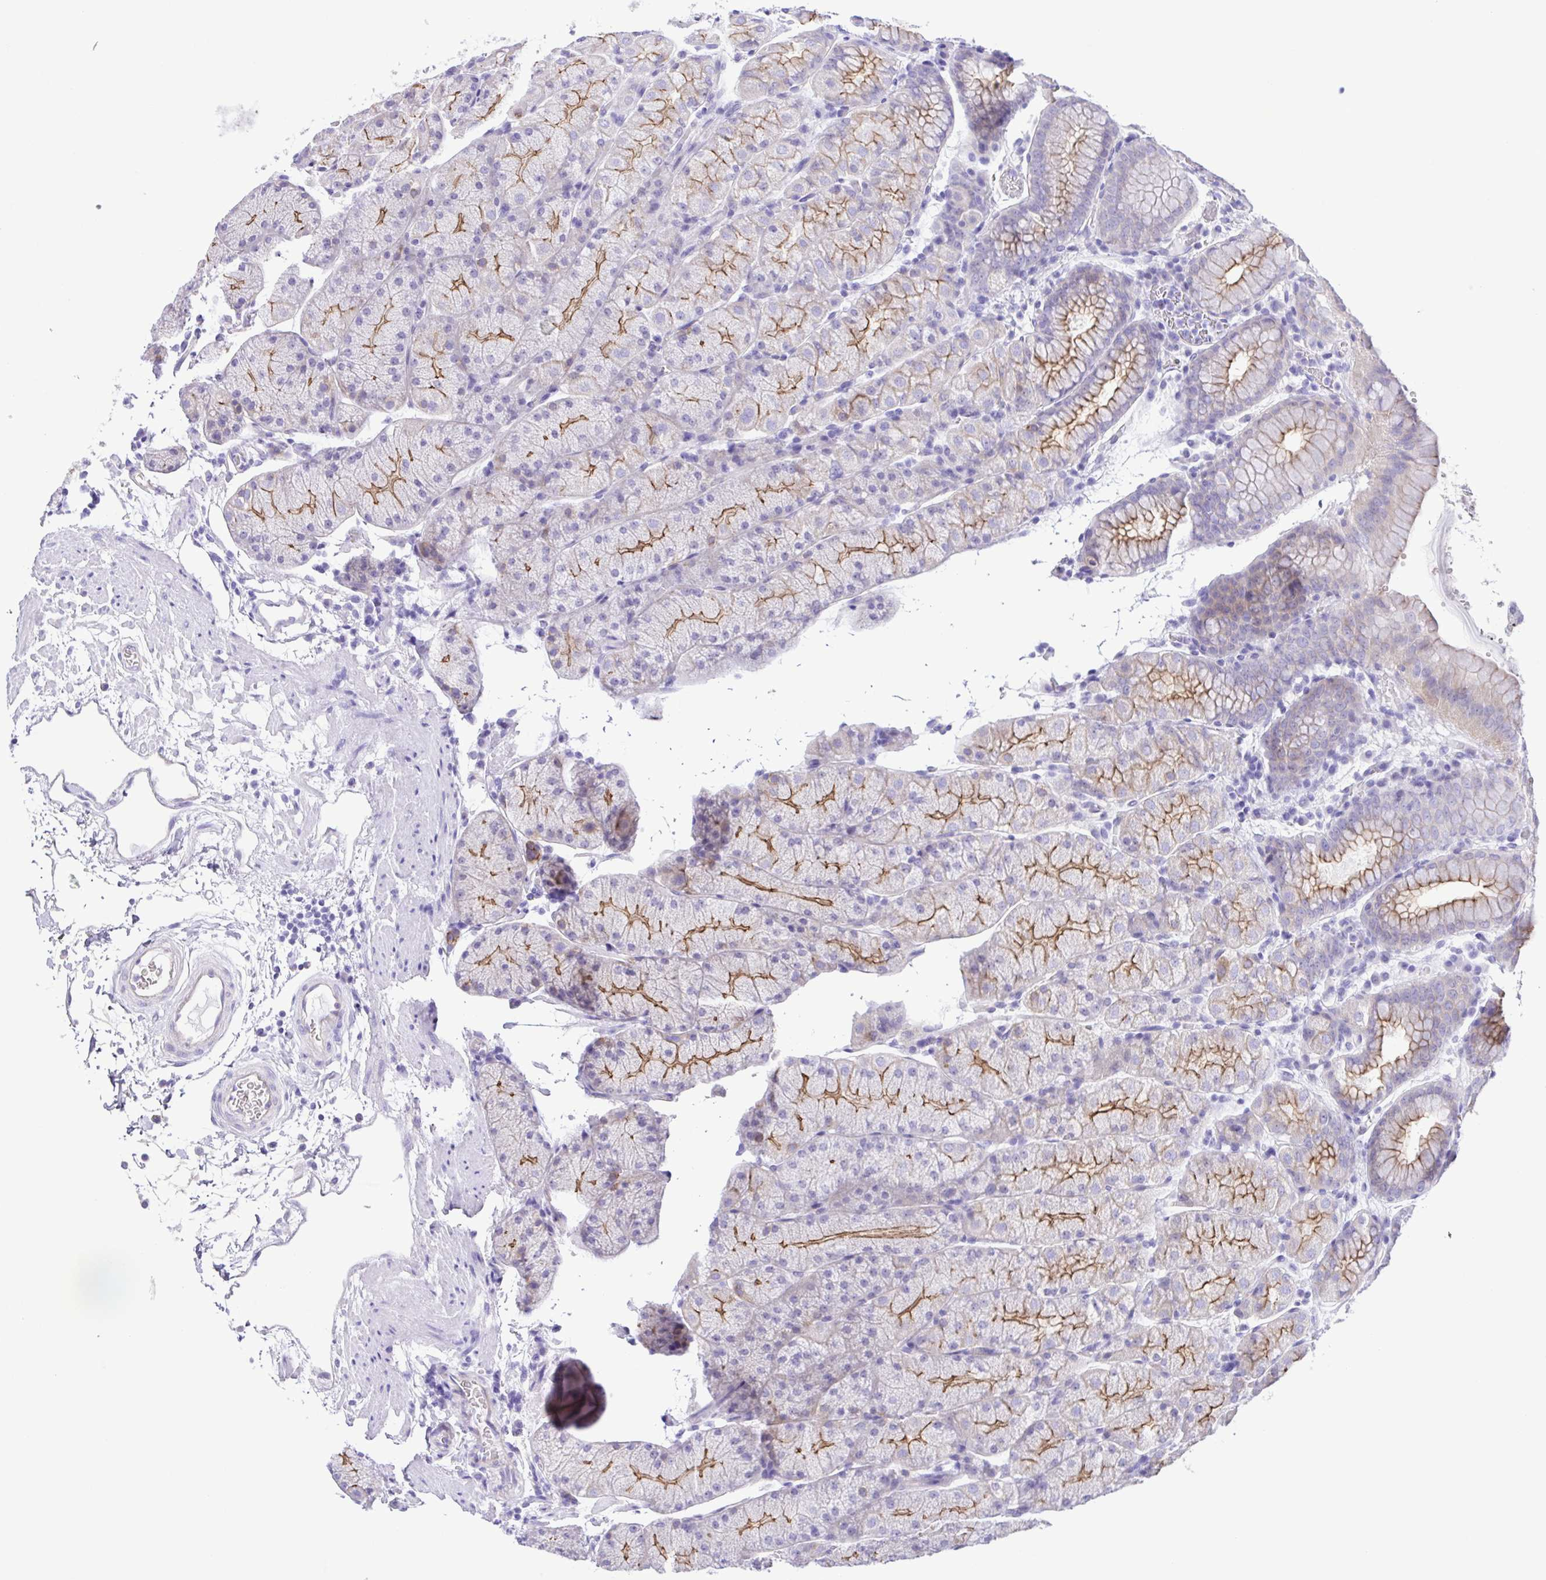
{"staining": {"intensity": "moderate", "quantity": "25%-75%", "location": "cytoplasmic/membranous"}, "tissue": "stomach", "cell_type": "Glandular cells", "image_type": "normal", "snomed": [{"axis": "morphology", "description": "Normal tissue, NOS"}, {"axis": "topography", "description": "Stomach, upper"}, {"axis": "topography", "description": "Stomach"}], "caption": "Moderate cytoplasmic/membranous staining for a protein is seen in about 25%-75% of glandular cells of unremarkable stomach using immunohistochemistry.", "gene": "CYP11A1", "patient": {"sex": "male", "age": 76}}